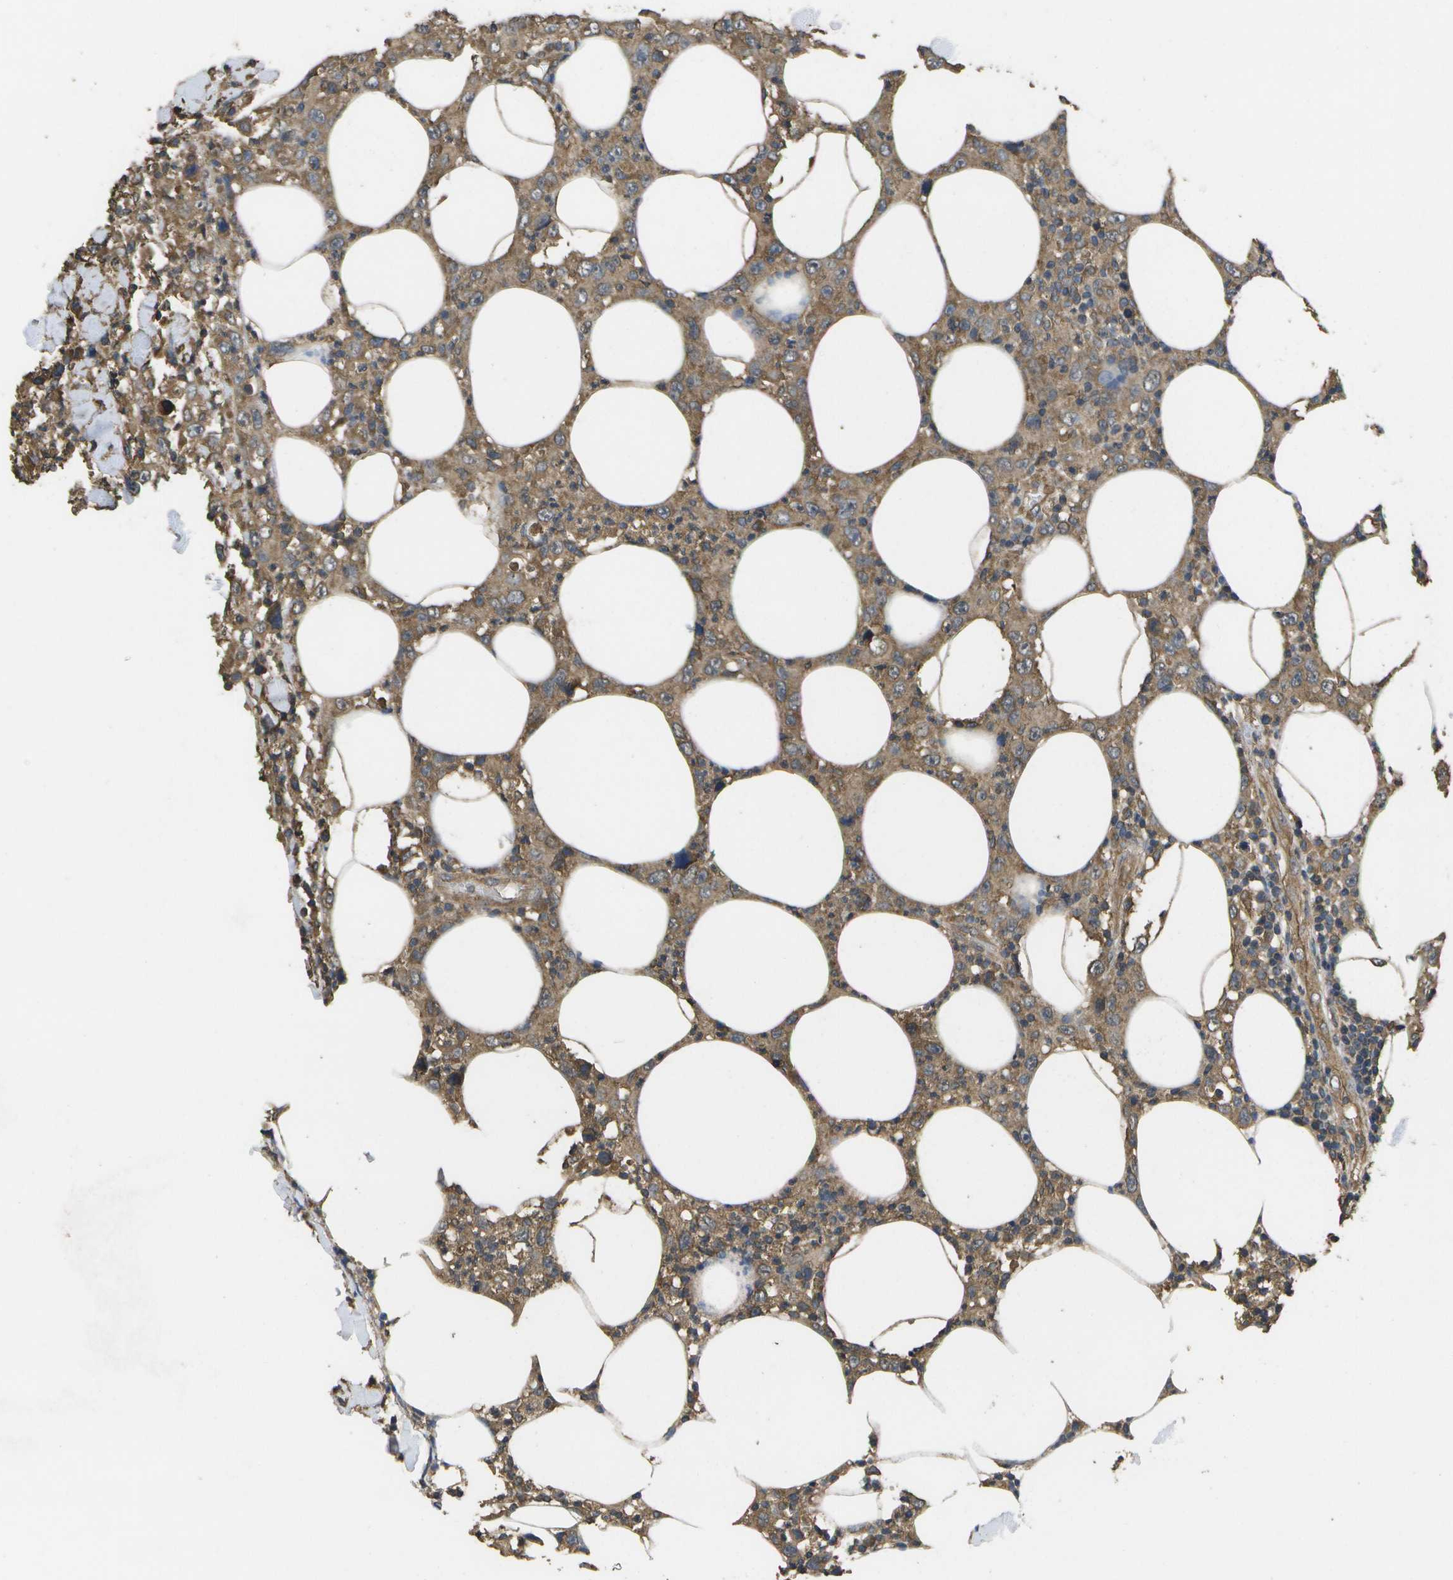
{"staining": {"intensity": "moderate", "quantity": ">75%", "location": "cytoplasmic/membranous"}, "tissue": "thyroid cancer", "cell_type": "Tumor cells", "image_type": "cancer", "snomed": [{"axis": "morphology", "description": "Carcinoma, NOS"}, {"axis": "topography", "description": "Thyroid gland"}], "caption": "The immunohistochemical stain highlights moderate cytoplasmic/membranous staining in tumor cells of carcinoma (thyroid) tissue. Using DAB (brown) and hematoxylin (blue) stains, captured at high magnification using brightfield microscopy.", "gene": "SACS", "patient": {"sex": "female", "age": 77}}